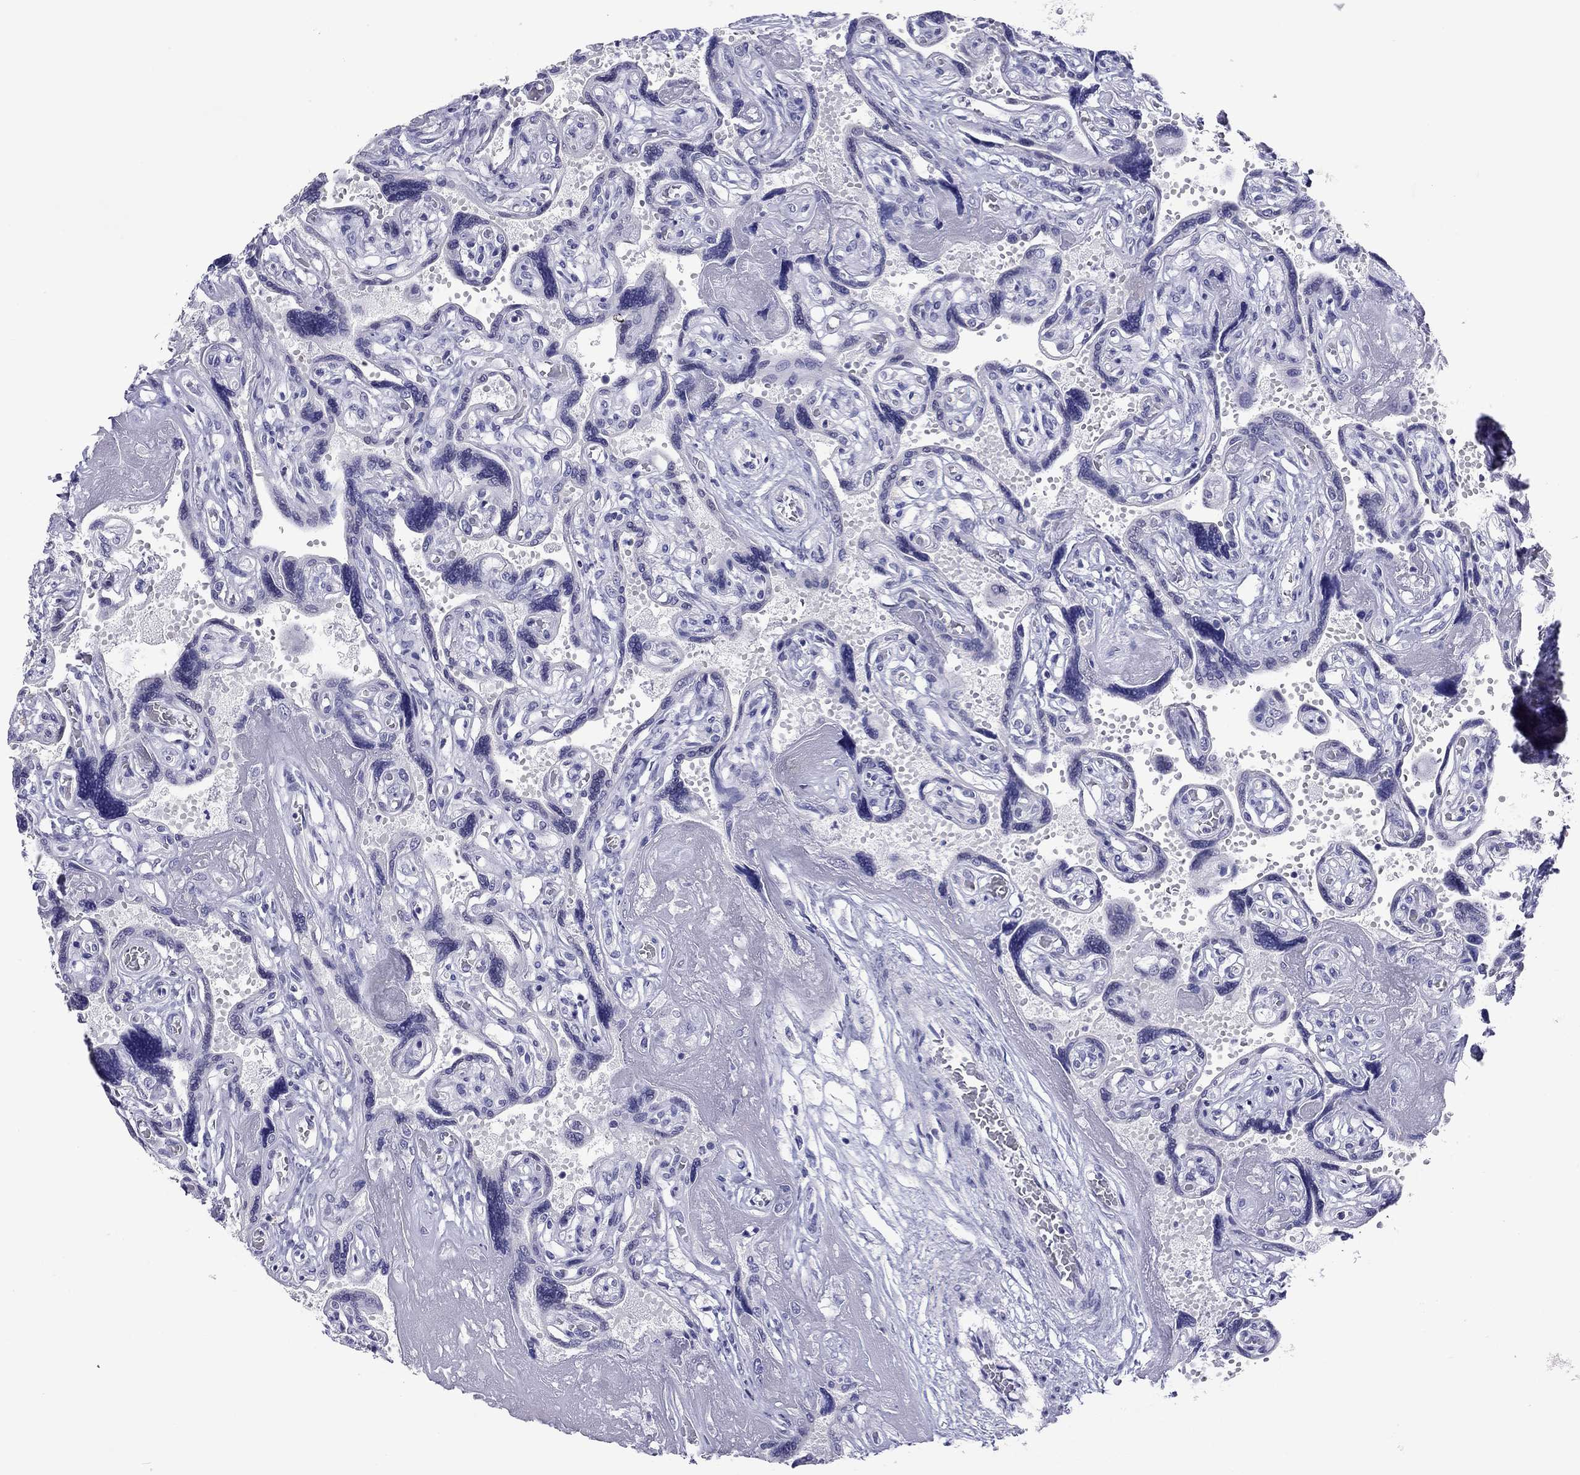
{"staining": {"intensity": "negative", "quantity": "none", "location": "none"}, "tissue": "placenta", "cell_type": "Decidual cells", "image_type": "normal", "snomed": [{"axis": "morphology", "description": "Normal tissue, NOS"}, {"axis": "topography", "description": "Placenta"}], "caption": "High power microscopy histopathology image of an immunohistochemistry (IHC) image of normal placenta, revealing no significant staining in decidual cells. (DAB (3,3'-diaminobenzidine) immunohistochemistry (IHC) visualized using brightfield microscopy, high magnification).", "gene": "ARMC12", "patient": {"sex": "female", "age": 32}}